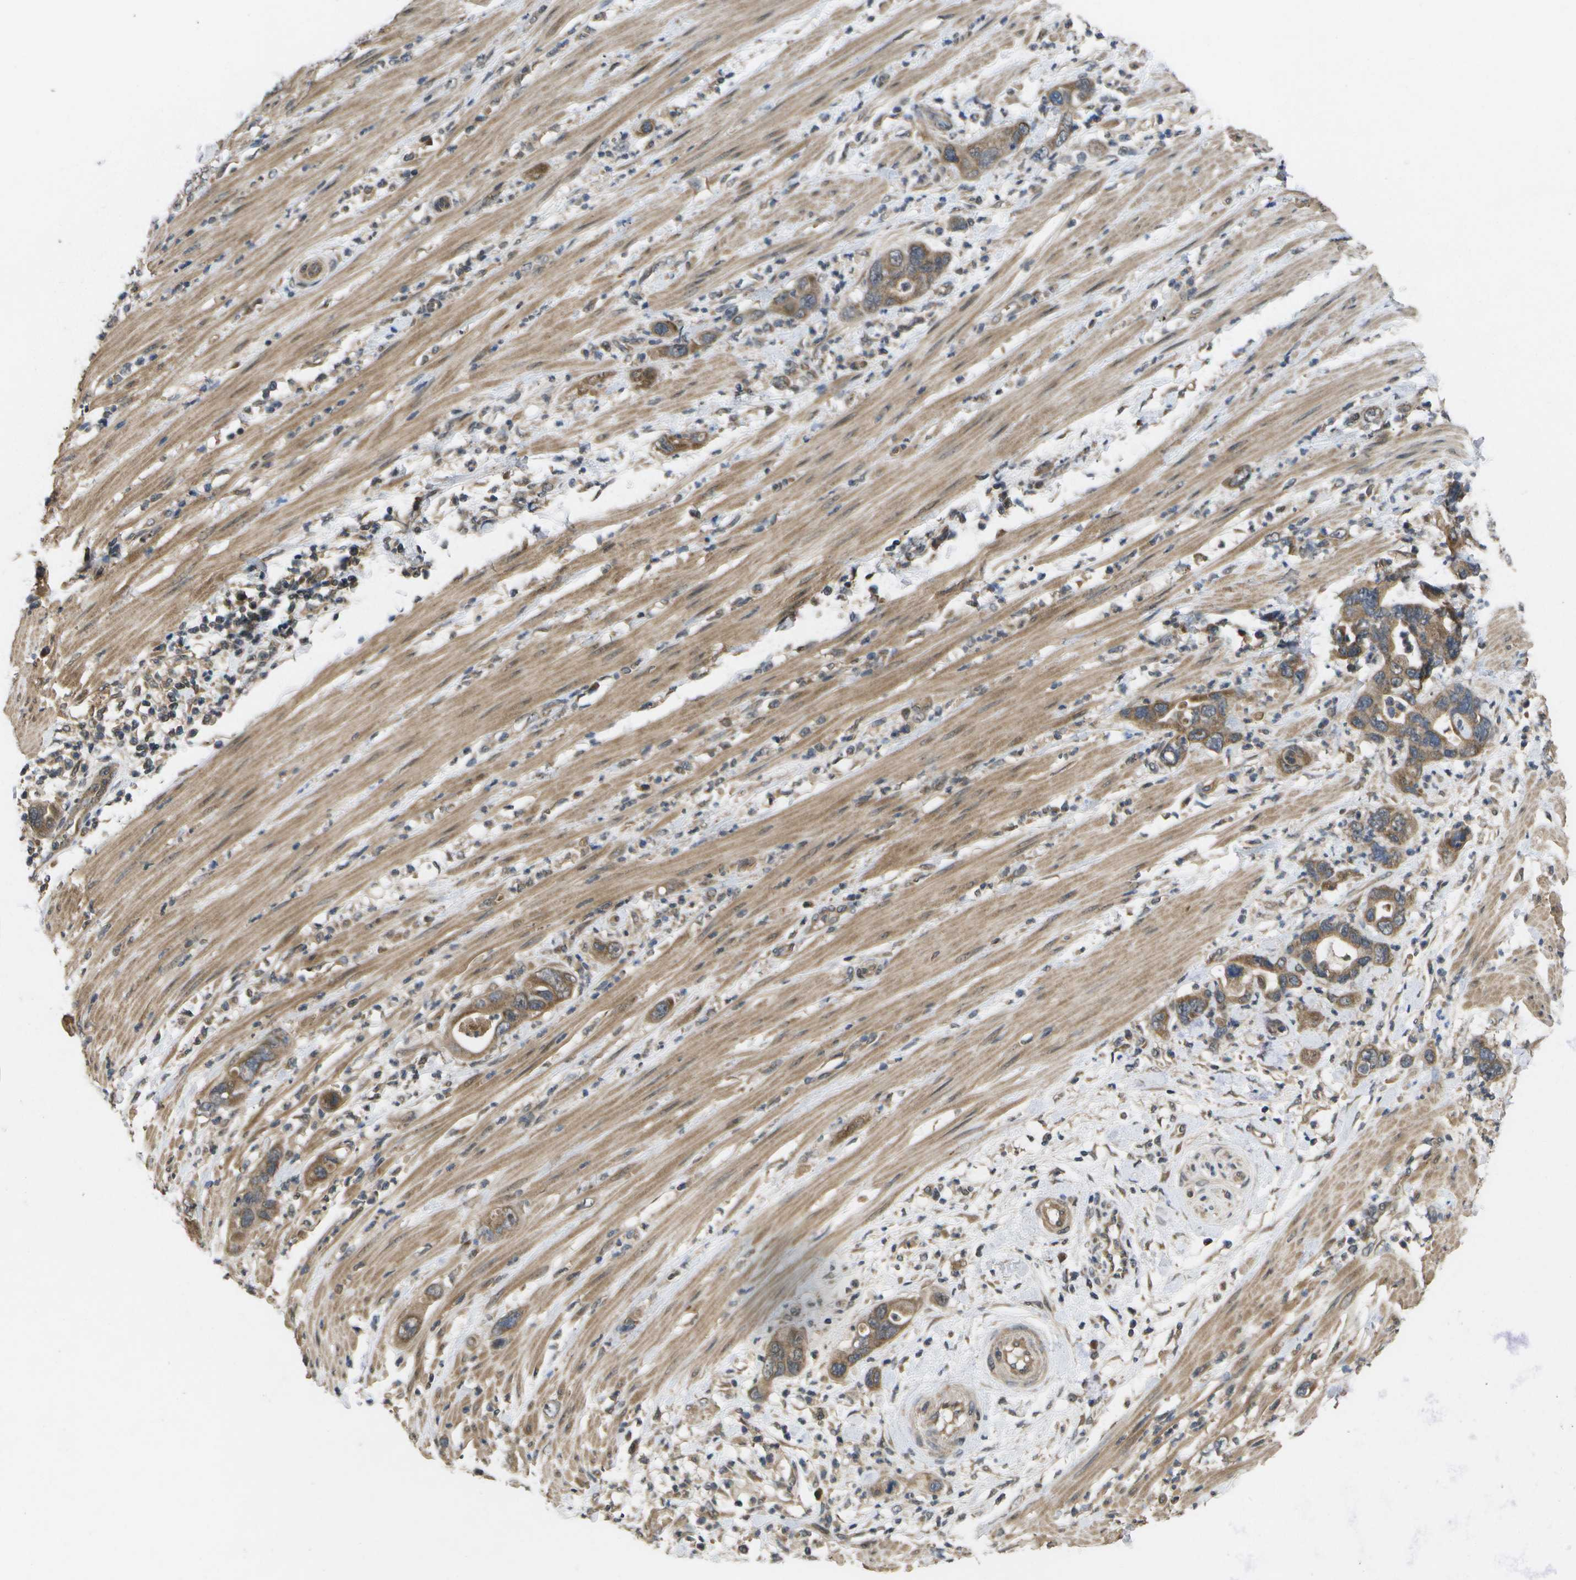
{"staining": {"intensity": "moderate", "quantity": ">75%", "location": "cytoplasmic/membranous"}, "tissue": "pancreatic cancer", "cell_type": "Tumor cells", "image_type": "cancer", "snomed": [{"axis": "morphology", "description": "Adenocarcinoma, NOS"}, {"axis": "topography", "description": "Pancreas"}], "caption": "Pancreatic adenocarcinoma stained with IHC displays moderate cytoplasmic/membranous staining in about >75% of tumor cells.", "gene": "ALAS1", "patient": {"sex": "female", "age": 71}}